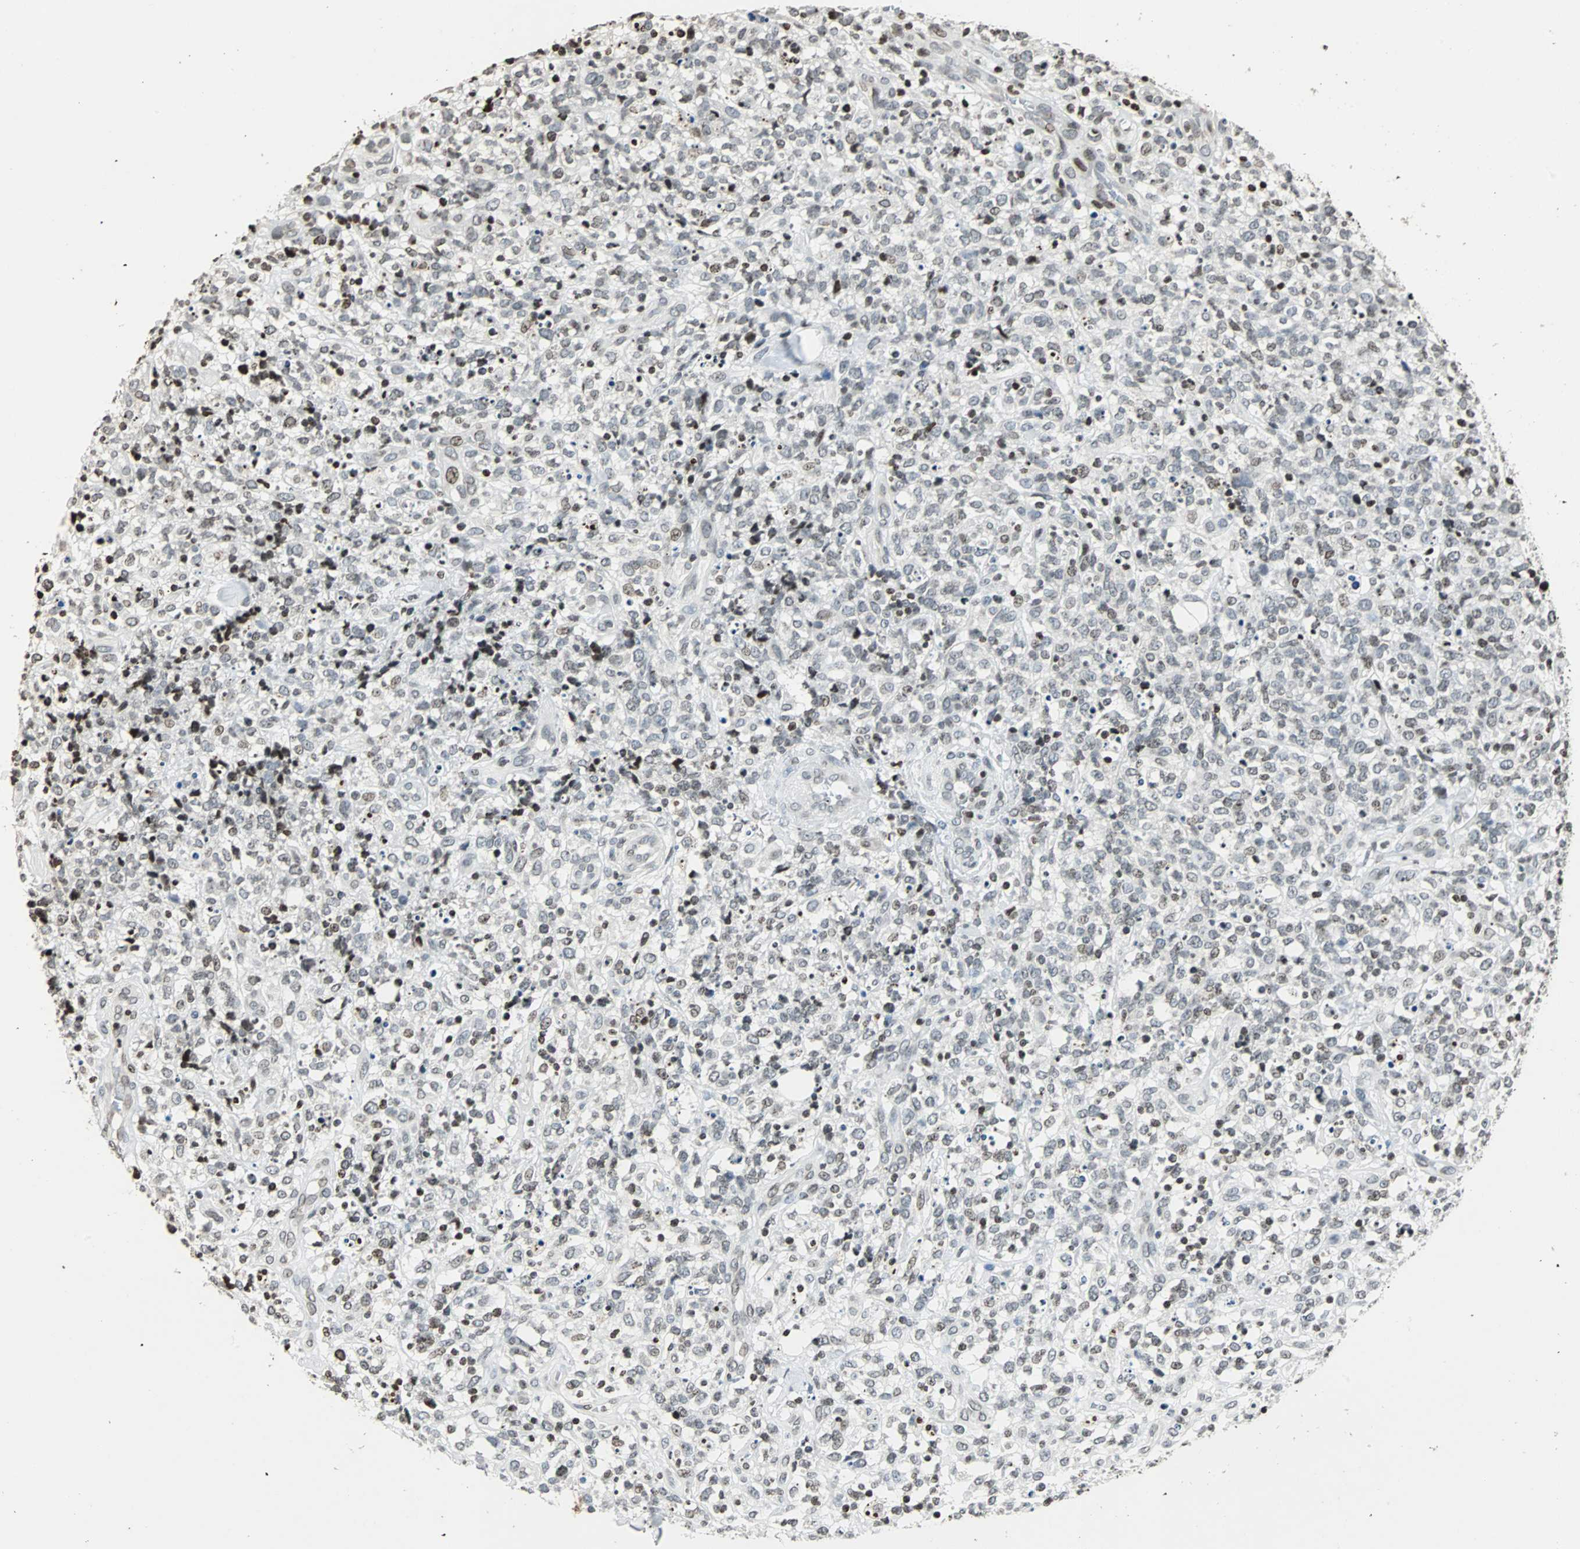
{"staining": {"intensity": "strong", "quantity": "<25%", "location": "nuclear"}, "tissue": "lymphoma", "cell_type": "Tumor cells", "image_type": "cancer", "snomed": [{"axis": "morphology", "description": "Malignant lymphoma, non-Hodgkin's type, High grade"}, {"axis": "topography", "description": "Lymph node"}], "caption": "Strong nuclear staining is appreciated in approximately <25% of tumor cells in lymphoma.", "gene": "PAXIP1", "patient": {"sex": "female", "age": 73}}